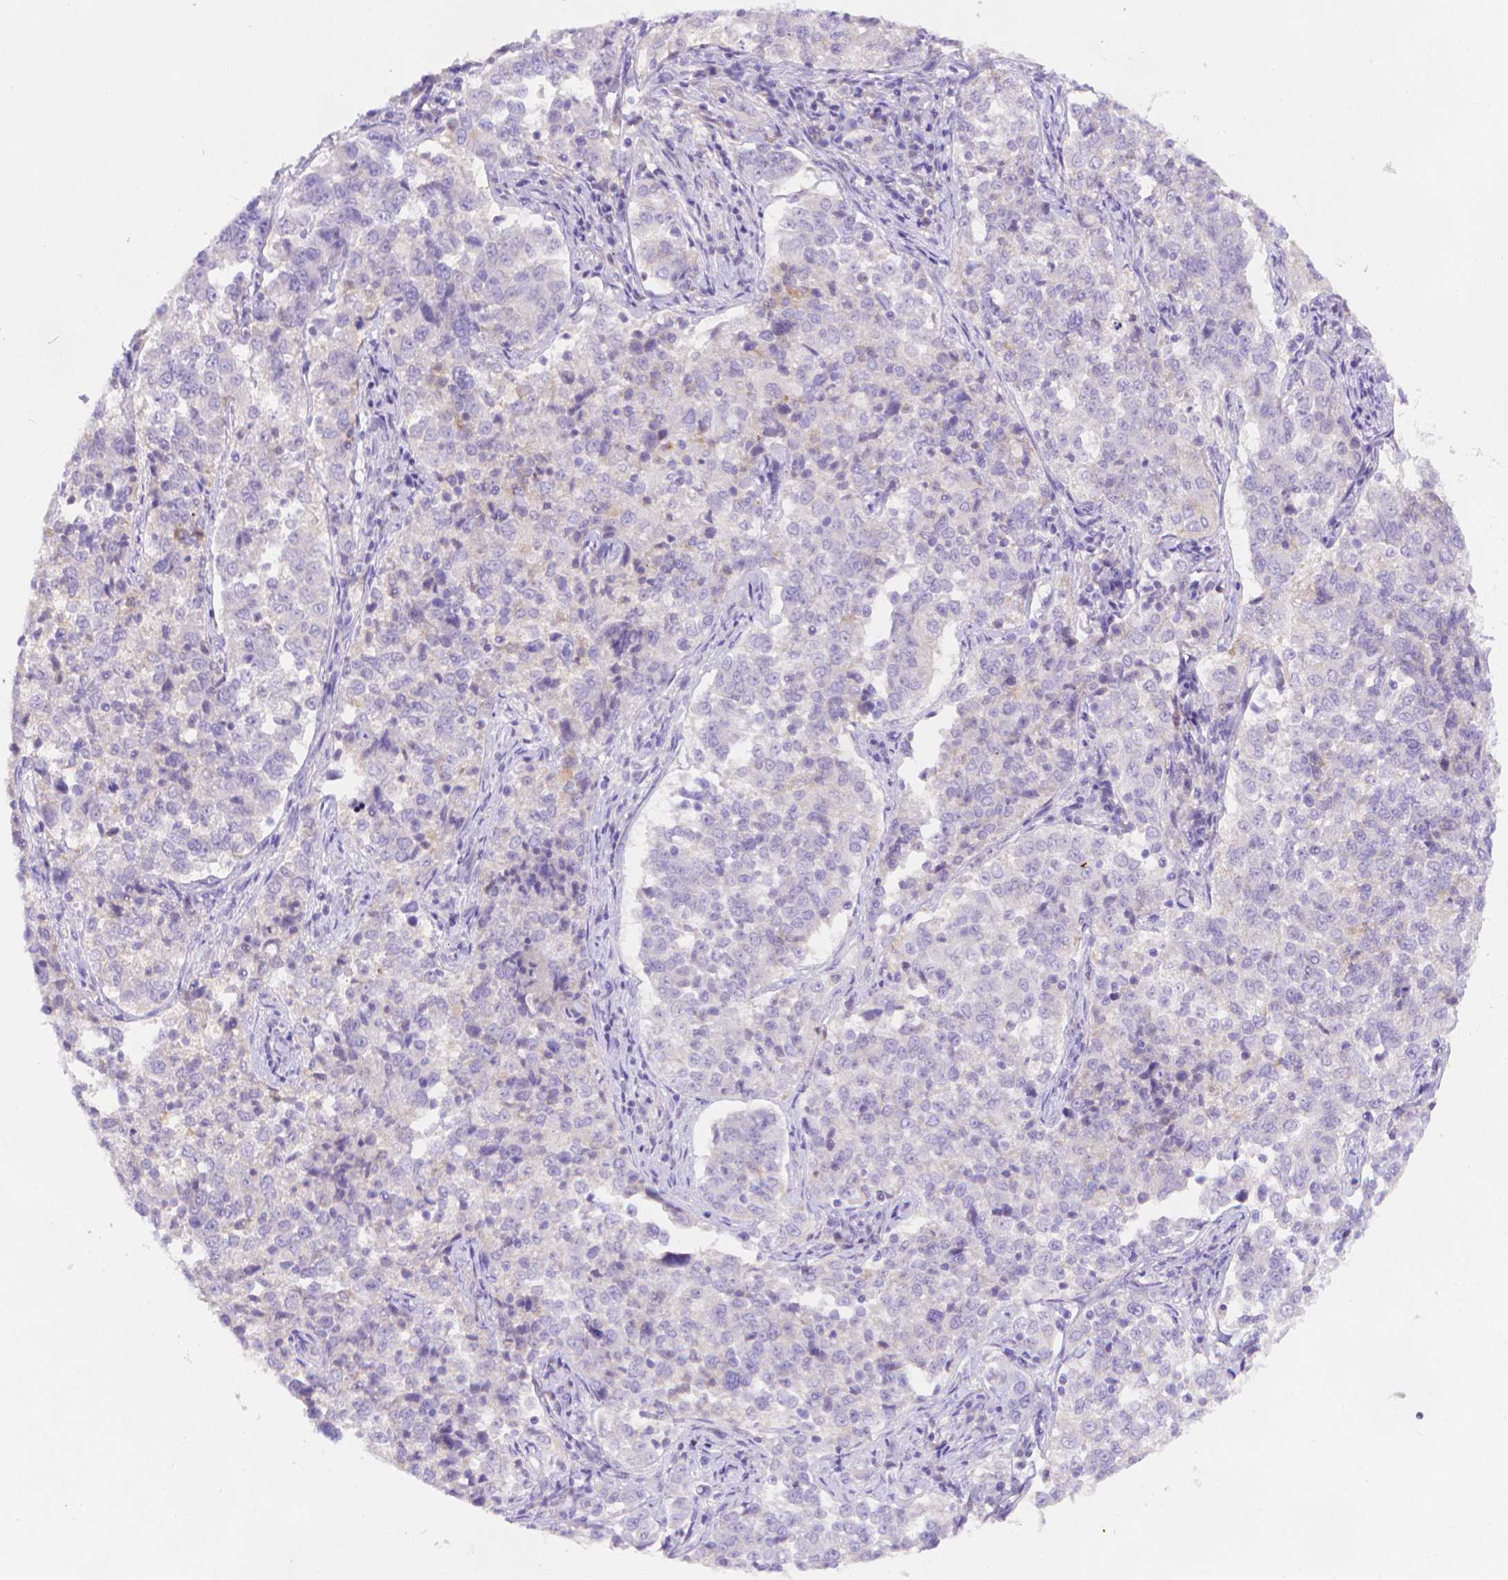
{"staining": {"intensity": "negative", "quantity": "none", "location": "none"}, "tissue": "endometrial cancer", "cell_type": "Tumor cells", "image_type": "cancer", "snomed": [{"axis": "morphology", "description": "Adenocarcinoma, NOS"}, {"axis": "topography", "description": "Endometrium"}], "caption": "The micrograph exhibits no staining of tumor cells in endometrial adenocarcinoma.", "gene": "FGD2", "patient": {"sex": "female", "age": 43}}